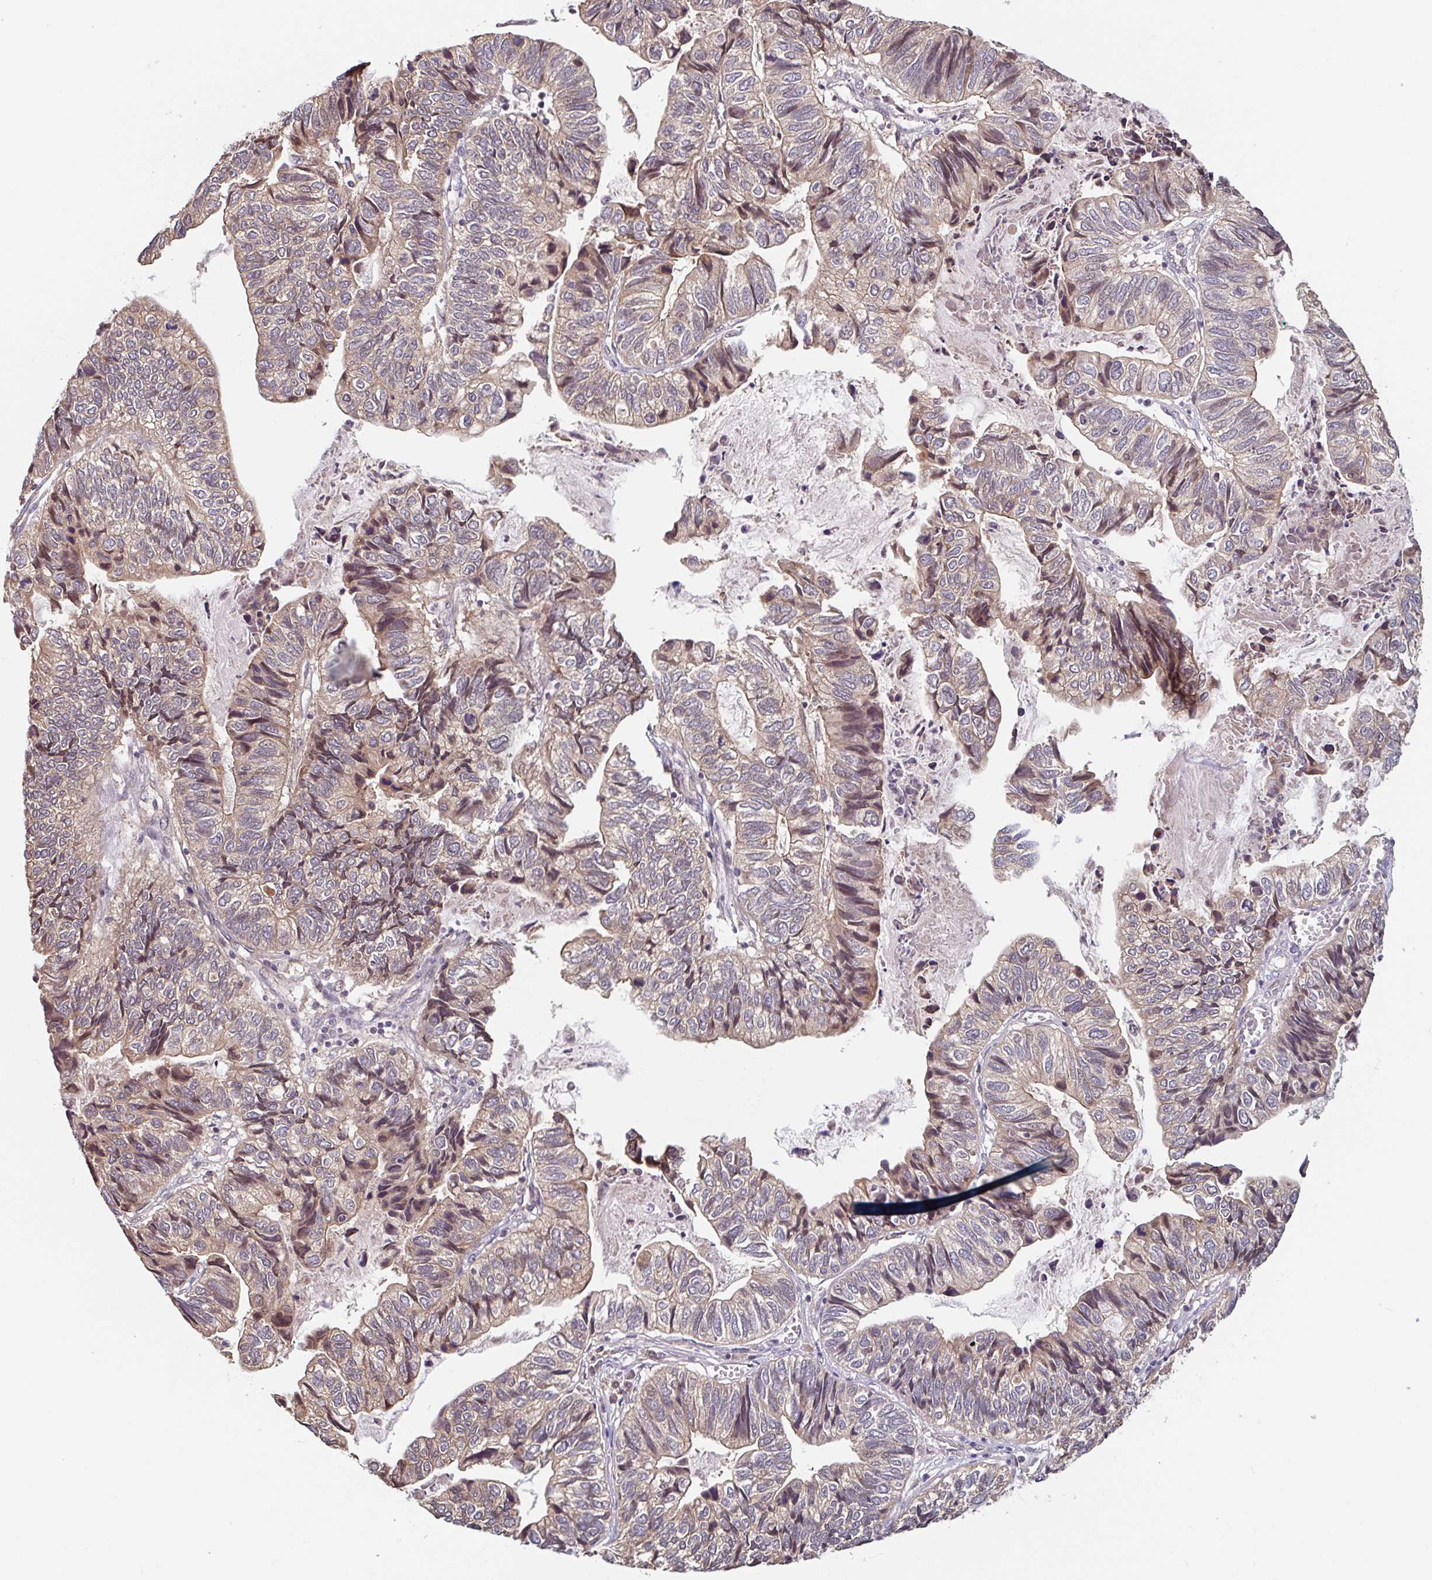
{"staining": {"intensity": "moderate", "quantity": "25%-75%", "location": "cytoplasmic/membranous"}, "tissue": "stomach cancer", "cell_type": "Tumor cells", "image_type": "cancer", "snomed": [{"axis": "morphology", "description": "Adenocarcinoma, NOS"}, {"axis": "topography", "description": "Stomach, upper"}], "caption": "The image demonstrates immunohistochemical staining of stomach cancer (adenocarcinoma). There is moderate cytoplasmic/membranous expression is present in approximately 25%-75% of tumor cells.", "gene": "STYXL1", "patient": {"sex": "female", "age": 67}}